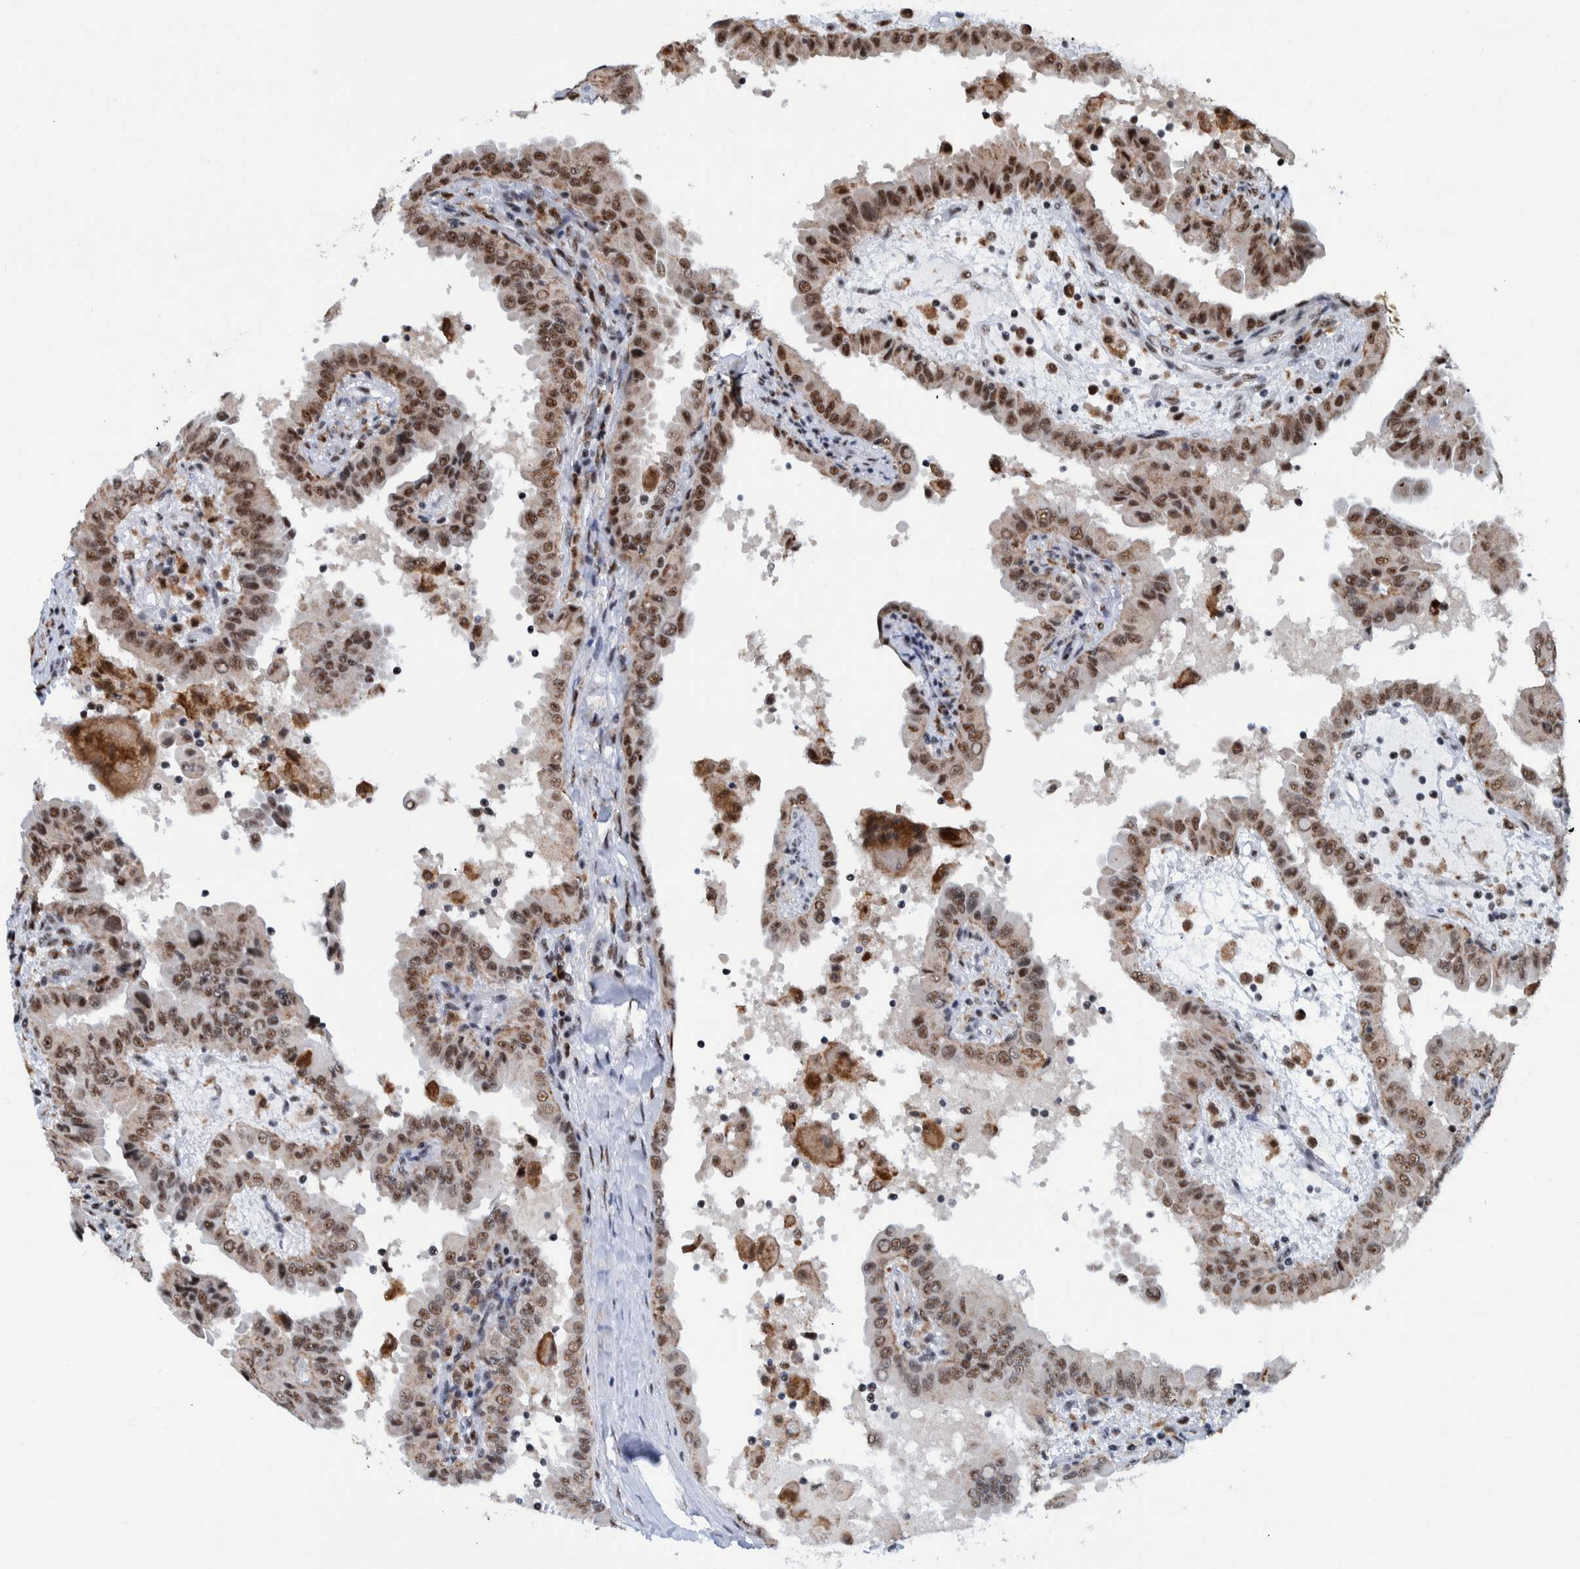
{"staining": {"intensity": "moderate", "quantity": ">75%", "location": "nuclear"}, "tissue": "thyroid cancer", "cell_type": "Tumor cells", "image_type": "cancer", "snomed": [{"axis": "morphology", "description": "Papillary adenocarcinoma, NOS"}, {"axis": "topography", "description": "Thyroid gland"}], "caption": "Thyroid cancer stained for a protein (brown) exhibits moderate nuclear positive positivity in about >75% of tumor cells.", "gene": "EFTUD2", "patient": {"sex": "male", "age": 33}}